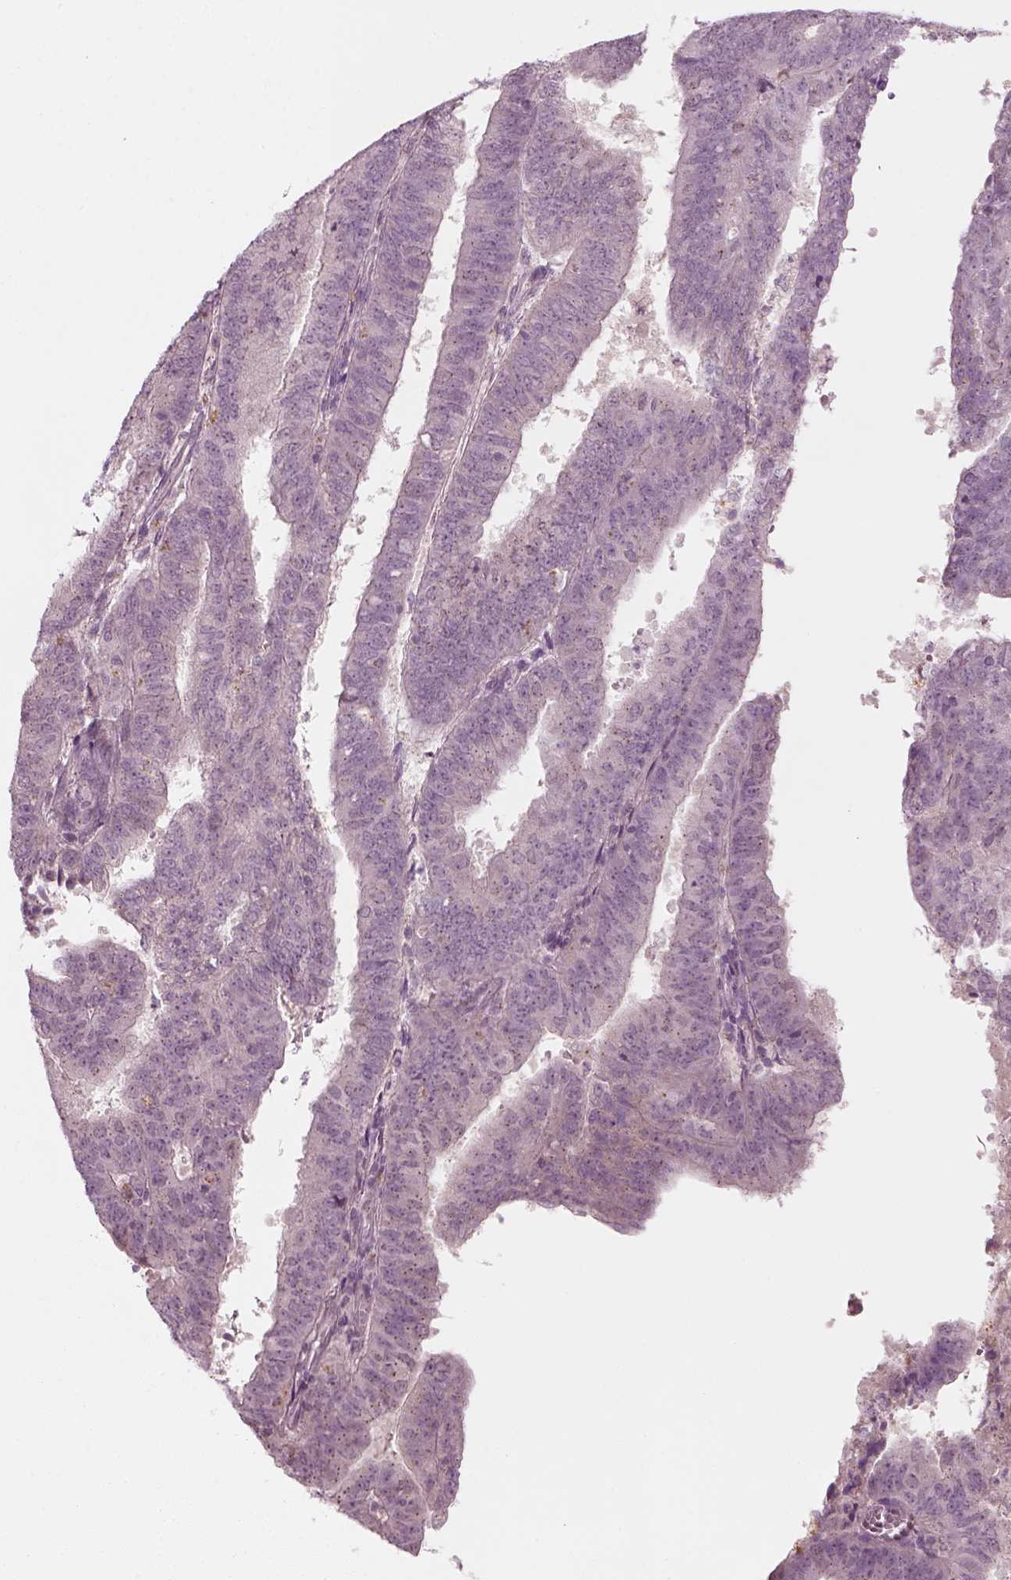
{"staining": {"intensity": "negative", "quantity": "none", "location": "none"}, "tissue": "endometrial cancer", "cell_type": "Tumor cells", "image_type": "cancer", "snomed": [{"axis": "morphology", "description": "Adenocarcinoma, NOS"}, {"axis": "topography", "description": "Endometrium"}], "caption": "Protein analysis of endometrial cancer displays no significant expression in tumor cells.", "gene": "MLIP", "patient": {"sex": "female", "age": 82}}